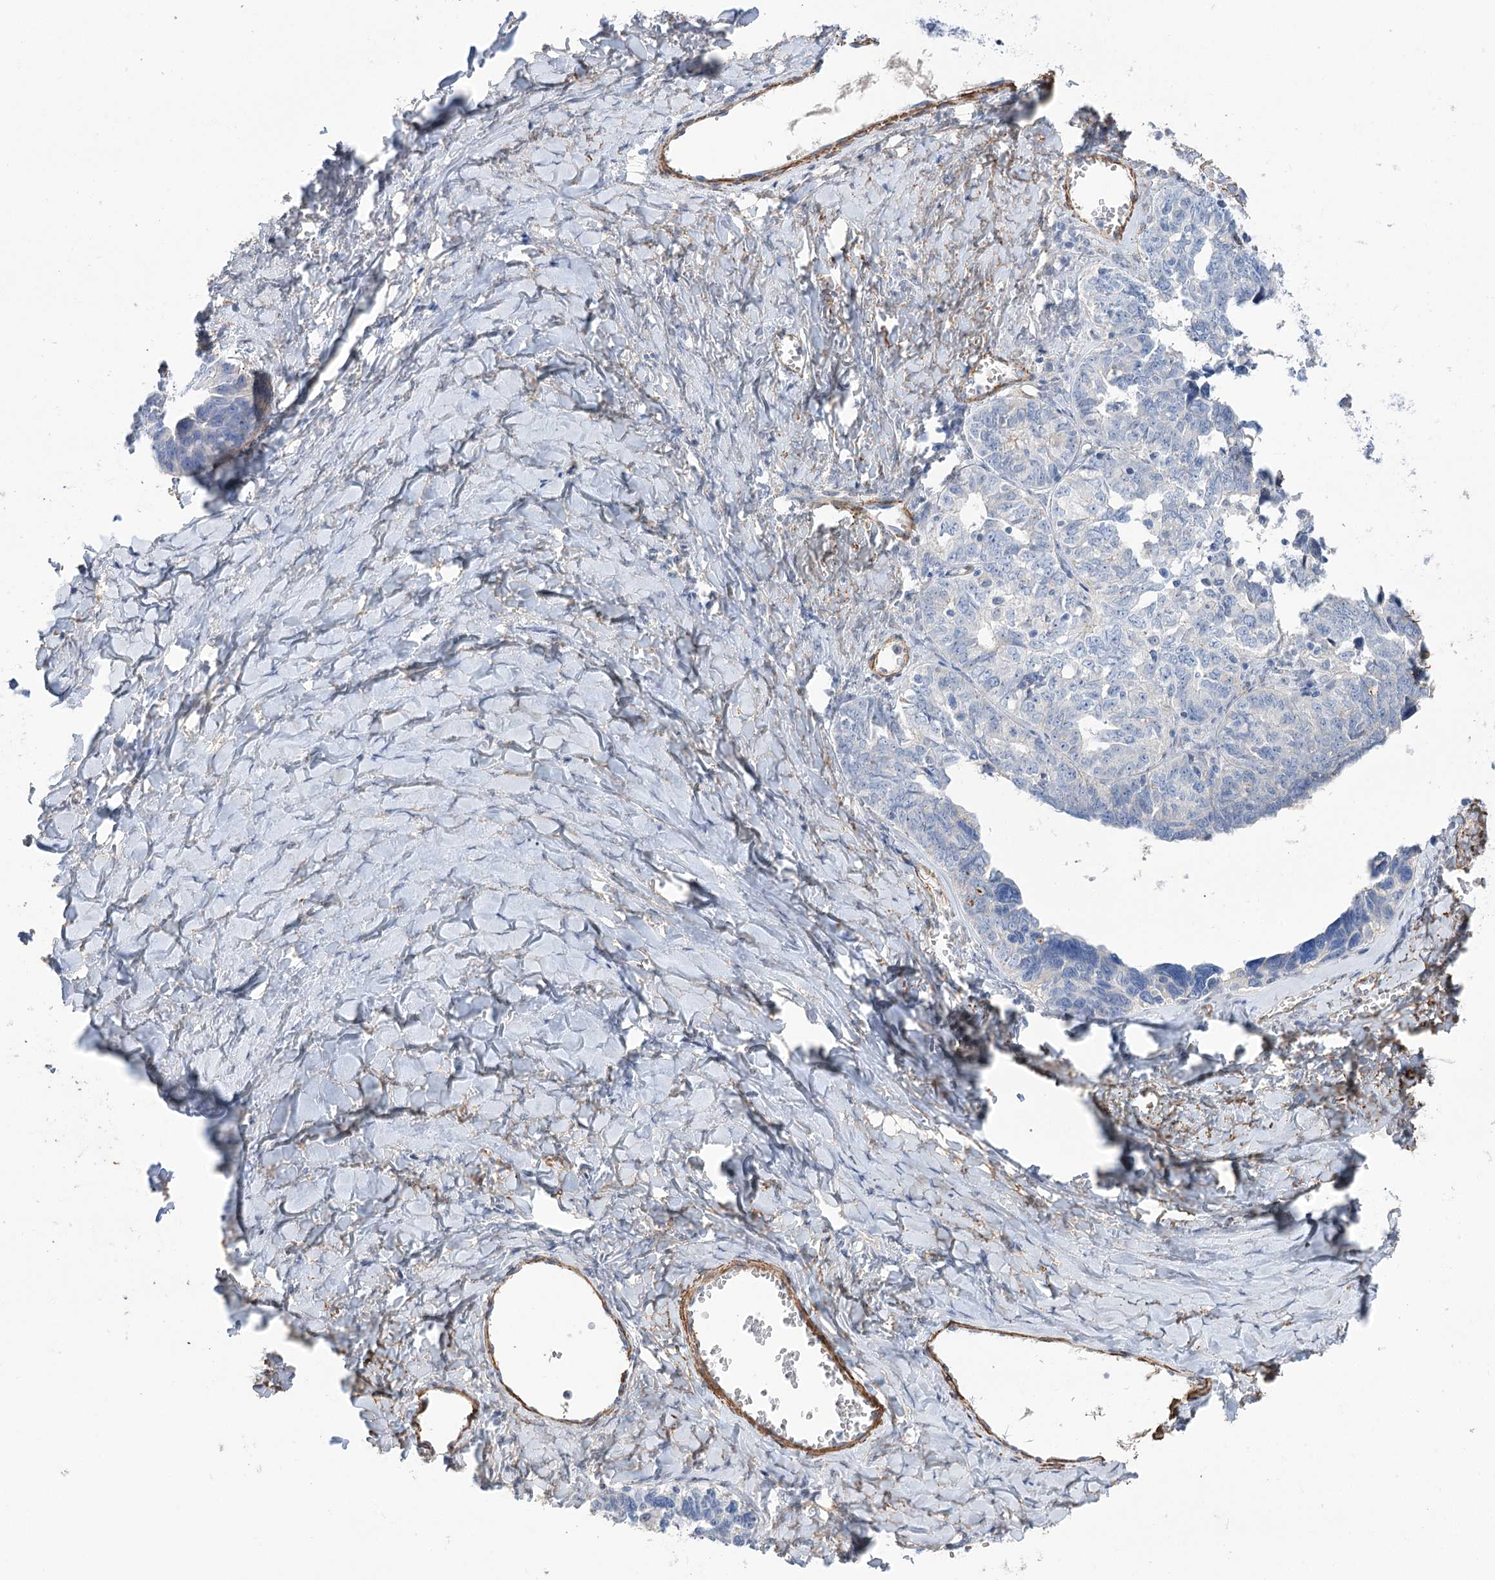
{"staining": {"intensity": "negative", "quantity": "none", "location": "none"}, "tissue": "ovarian cancer", "cell_type": "Tumor cells", "image_type": "cancer", "snomed": [{"axis": "morphology", "description": "Cystadenocarcinoma, serous, NOS"}, {"axis": "topography", "description": "Ovary"}], "caption": "Ovarian cancer (serous cystadenocarcinoma) stained for a protein using IHC displays no expression tumor cells.", "gene": "WASHC3", "patient": {"sex": "female", "age": 79}}